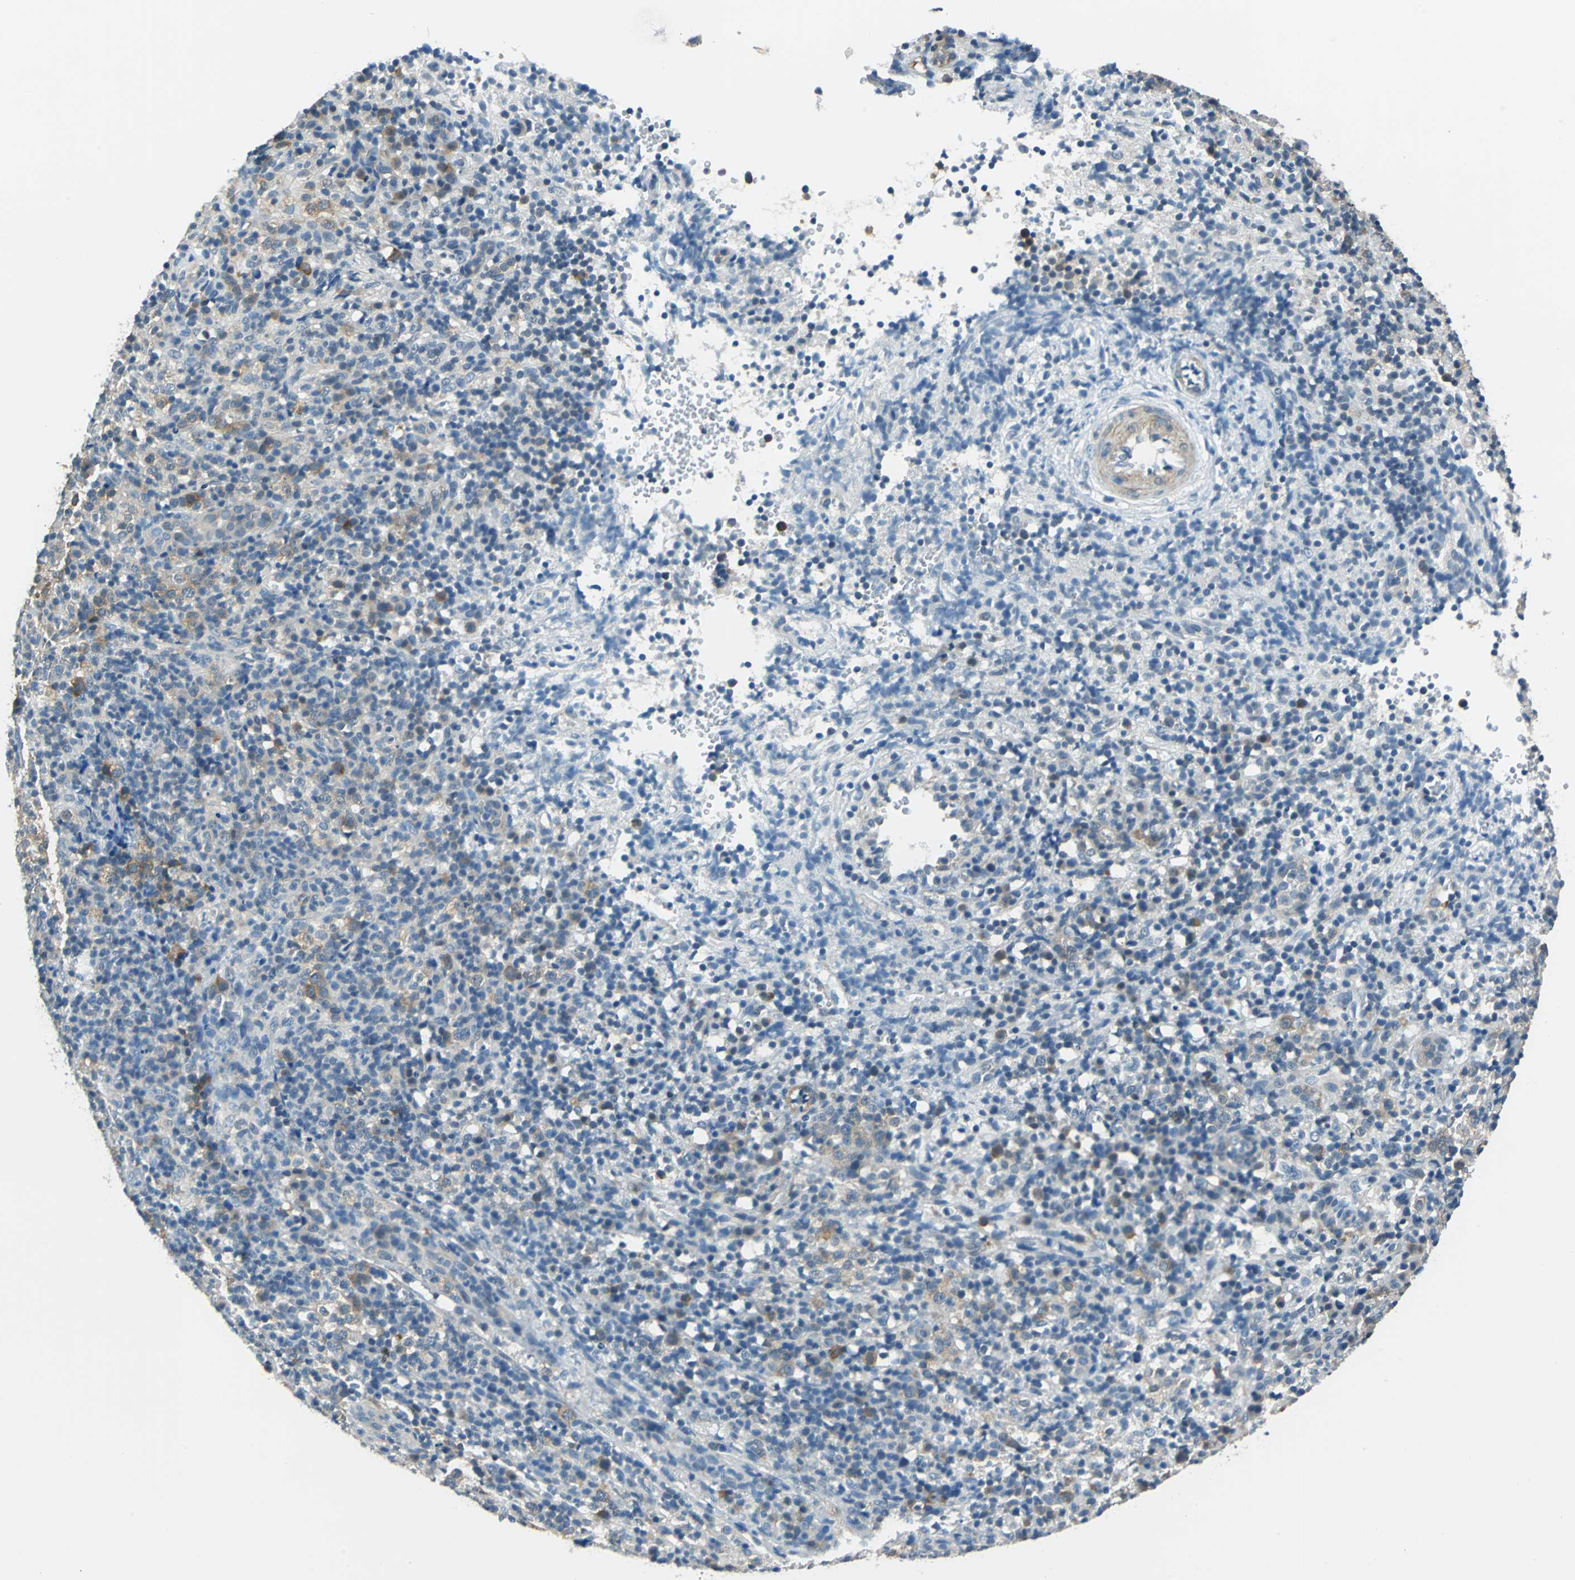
{"staining": {"intensity": "moderate", "quantity": "25%-75%", "location": "cytoplasmic/membranous"}, "tissue": "lymphoma", "cell_type": "Tumor cells", "image_type": "cancer", "snomed": [{"axis": "morphology", "description": "Malignant lymphoma, non-Hodgkin's type, High grade"}, {"axis": "topography", "description": "Lymph node"}], "caption": "A medium amount of moderate cytoplasmic/membranous positivity is present in about 25%-75% of tumor cells in lymphoma tissue.", "gene": "FKBP4", "patient": {"sex": "female", "age": 76}}